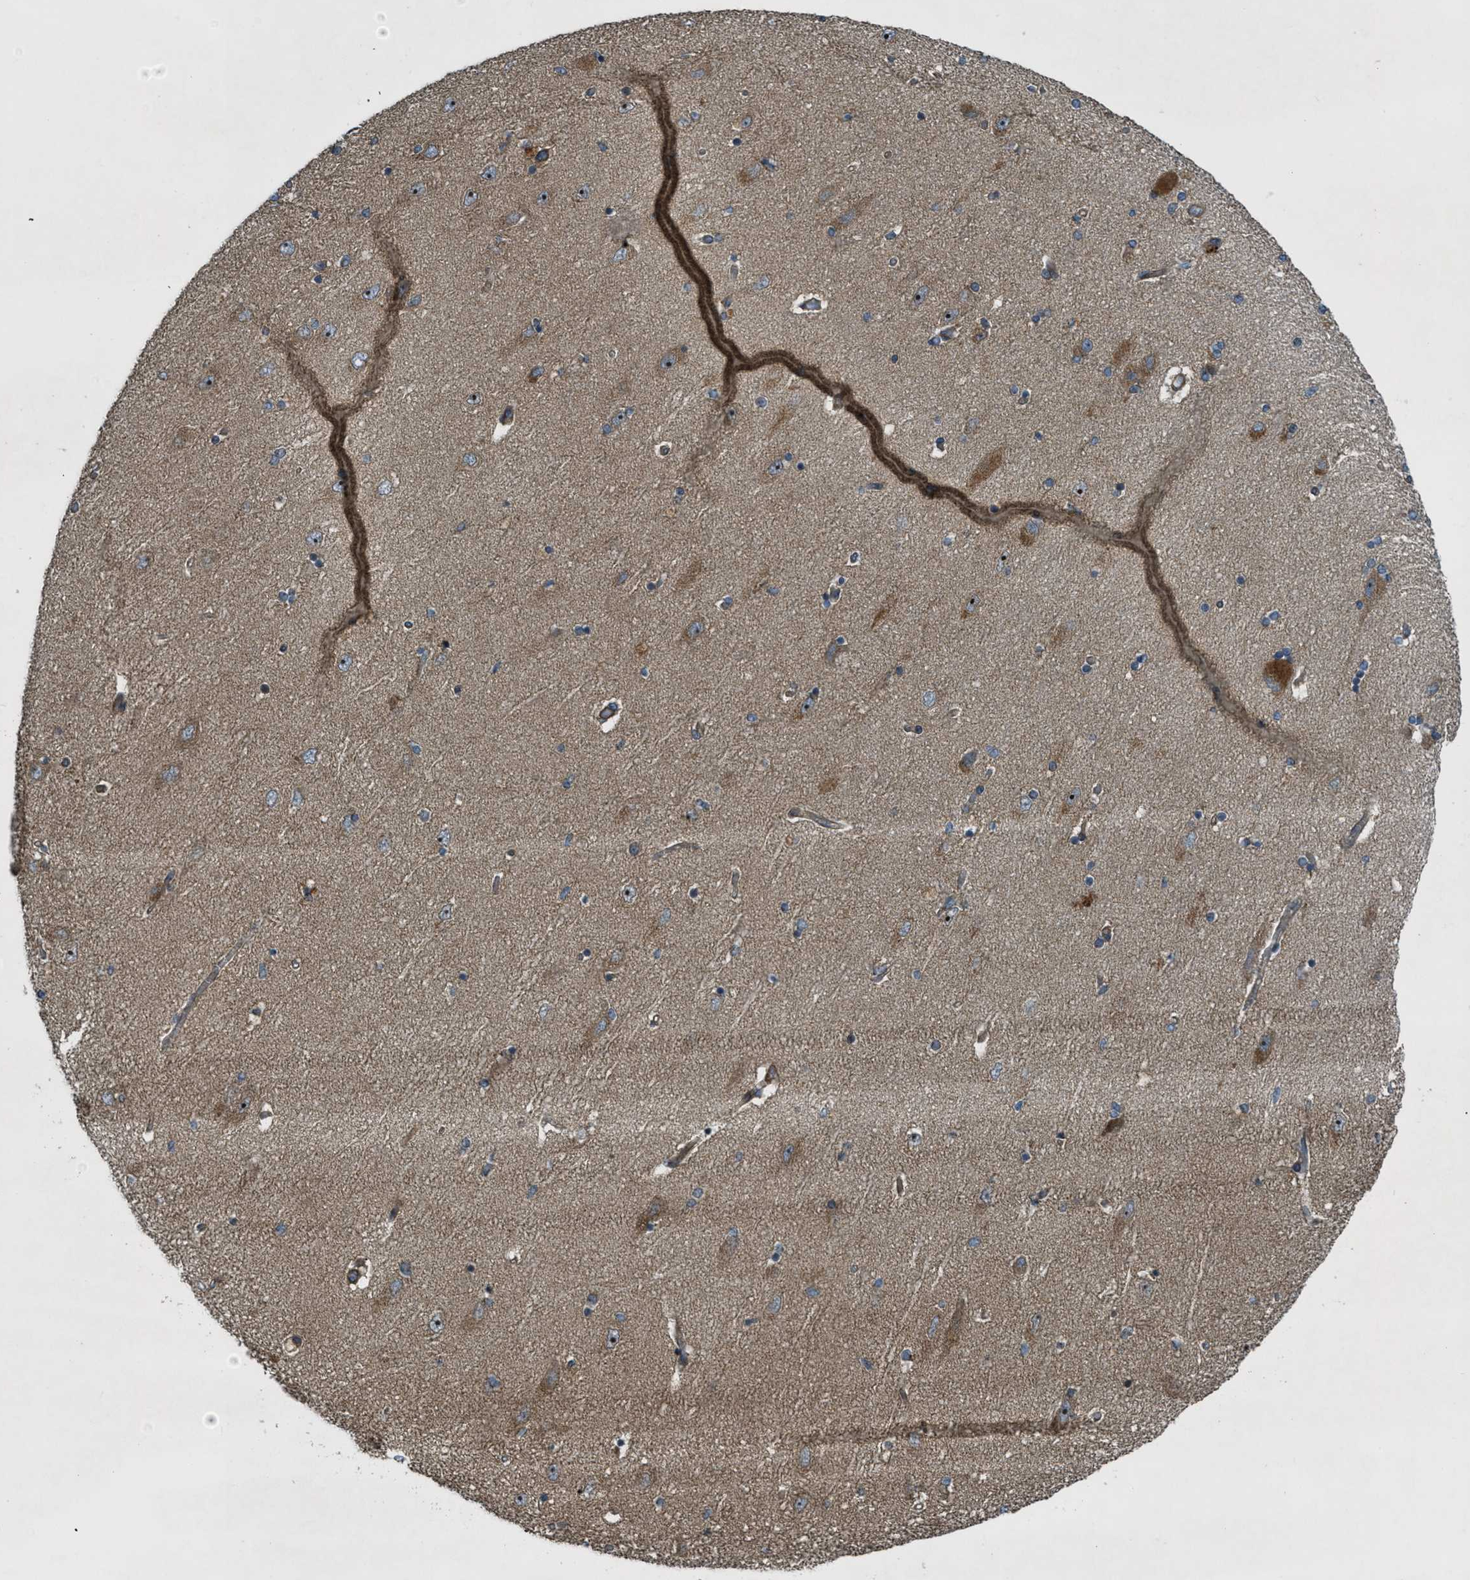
{"staining": {"intensity": "moderate", "quantity": "25%-75%", "location": "nuclear"}, "tissue": "hippocampus", "cell_type": "Glial cells", "image_type": "normal", "snomed": [{"axis": "morphology", "description": "Normal tissue, NOS"}, {"axis": "topography", "description": "Hippocampus"}], "caption": "Immunohistochemical staining of benign human hippocampus shows 25%-75% levels of moderate nuclear protein expression in about 25%-75% of glial cells. (DAB (3,3'-diaminobenzidine) = brown stain, brightfield microscopy at high magnification).", "gene": "VEZT", "patient": {"sex": "female", "age": 54}}